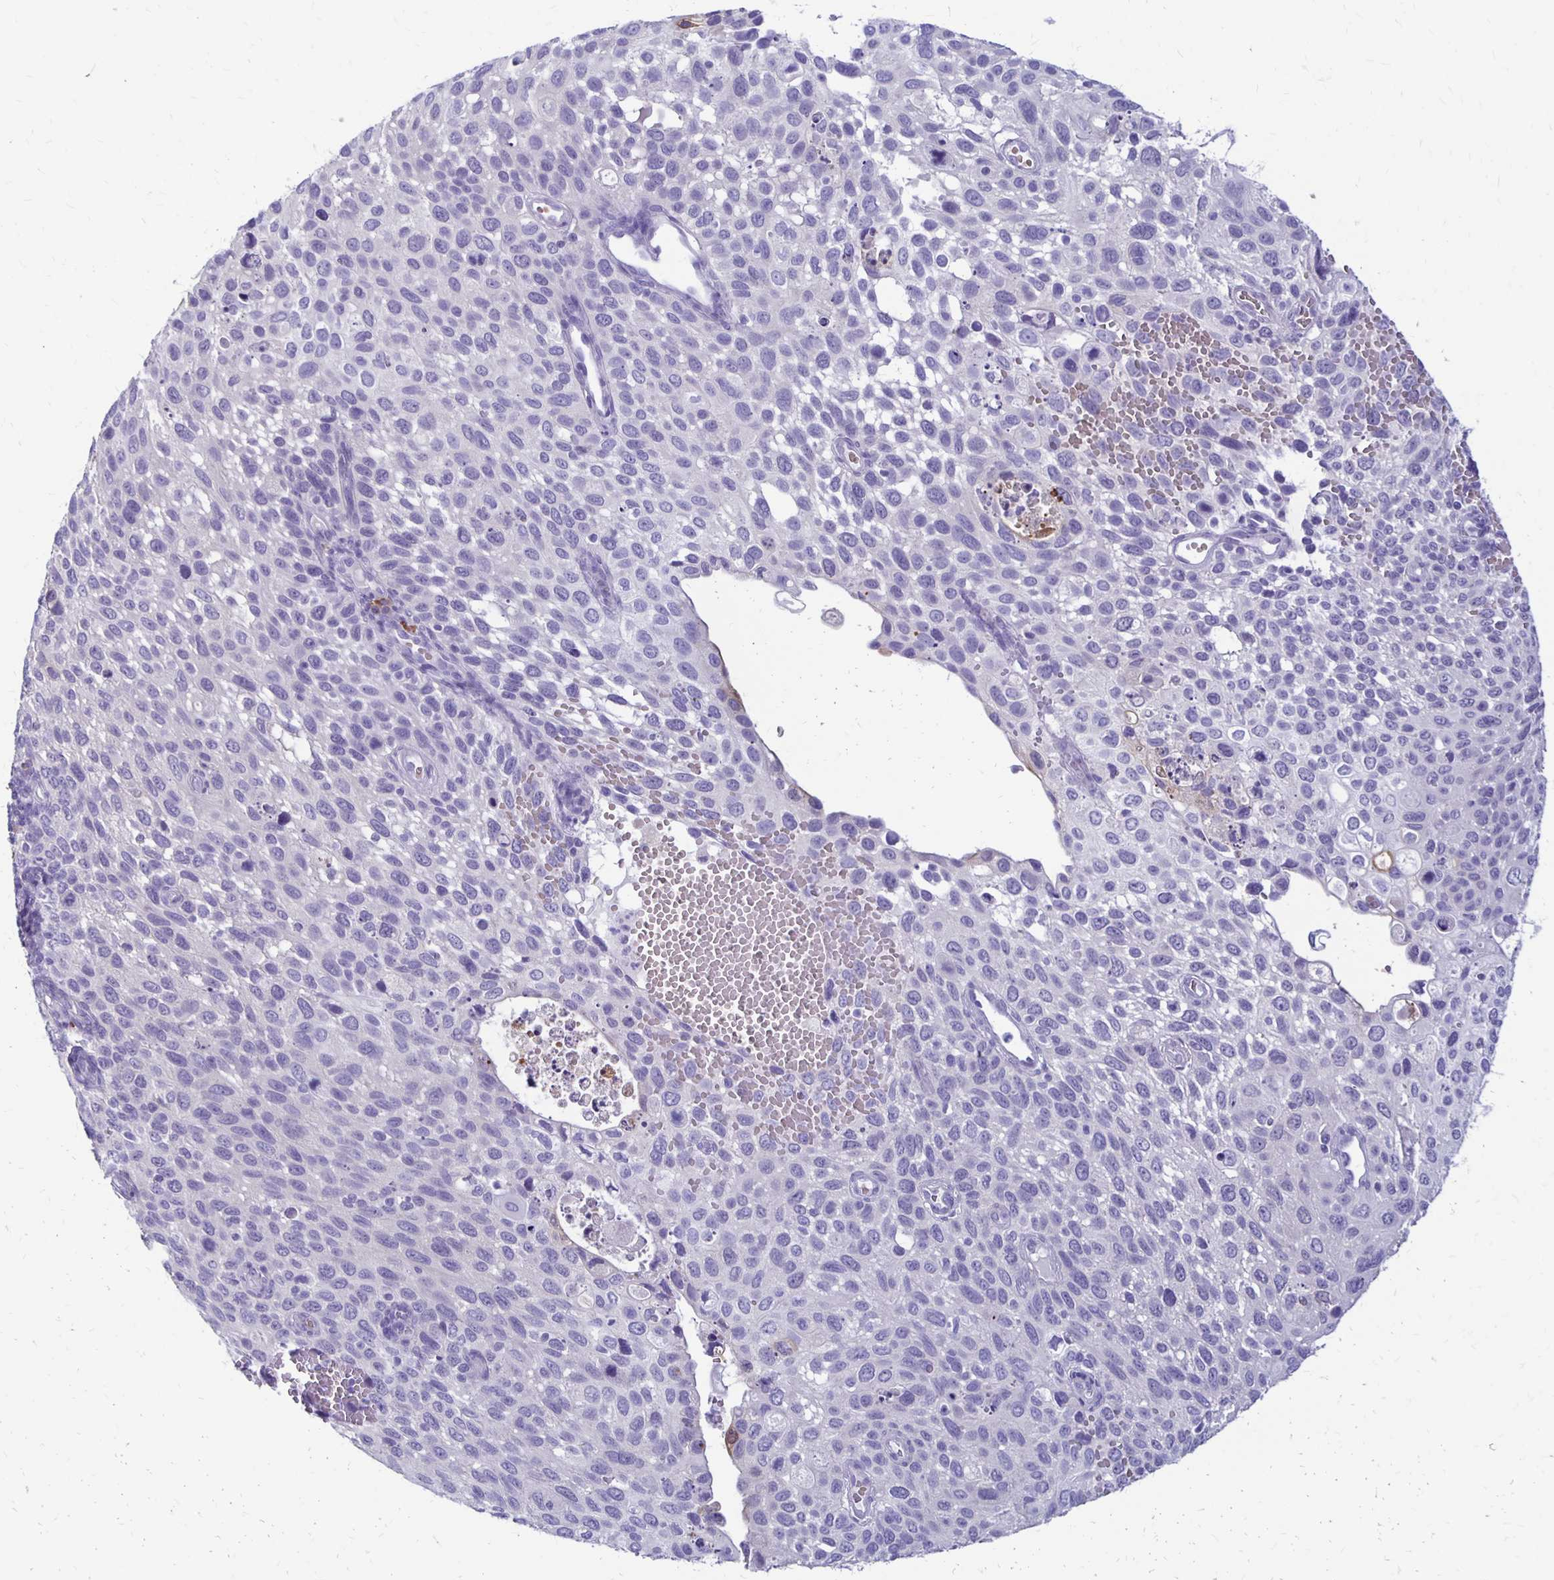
{"staining": {"intensity": "negative", "quantity": "none", "location": "none"}, "tissue": "cervical cancer", "cell_type": "Tumor cells", "image_type": "cancer", "snomed": [{"axis": "morphology", "description": "Squamous cell carcinoma, NOS"}, {"axis": "topography", "description": "Cervix"}], "caption": "Histopathology image shows no protein staining in tumor cells of cervical squamous cell carcinoma tissue.", "gene": "FNTB", "patient": {"sex": "female", "age": 70}}